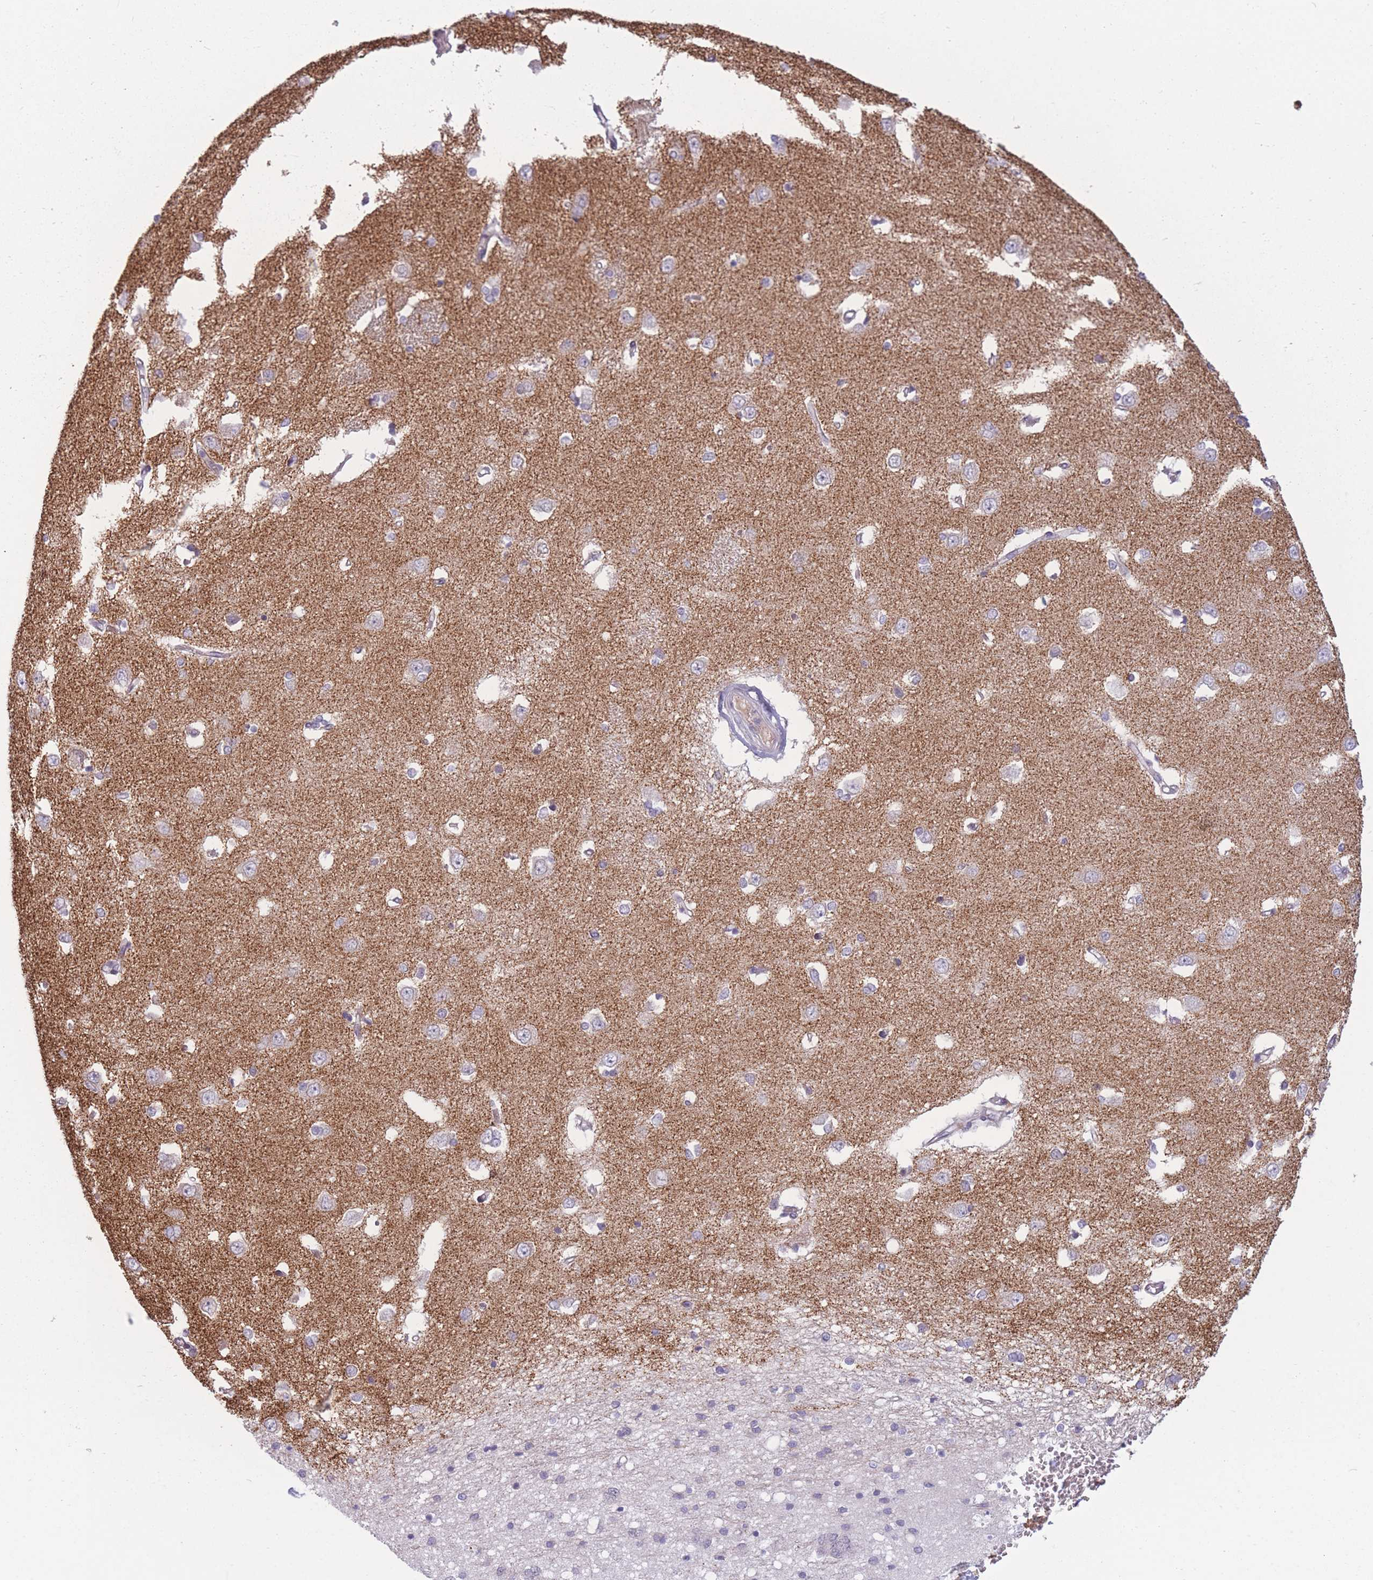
{"staining": {"intensity": "negative", "quantity": "none", "location": "none"}, "tissue": "caudate", "cell_type": "Glial cells", "image_type": "normal", "snomed": [{"axis": "morphology", "description": "Normal tissue, NOS"}, {"axis": "topography", "description": "Lateral ventricle wall"}], "caption": "This micrograph is of benign caudate stained with IHC to label a protein in brown with the nuclei are counter-stained blue. There is no expression in glial cells. Nuclei are stained in blue.", "gene": "COL27A1", "patient": {"sex": "male", "age": 37}}